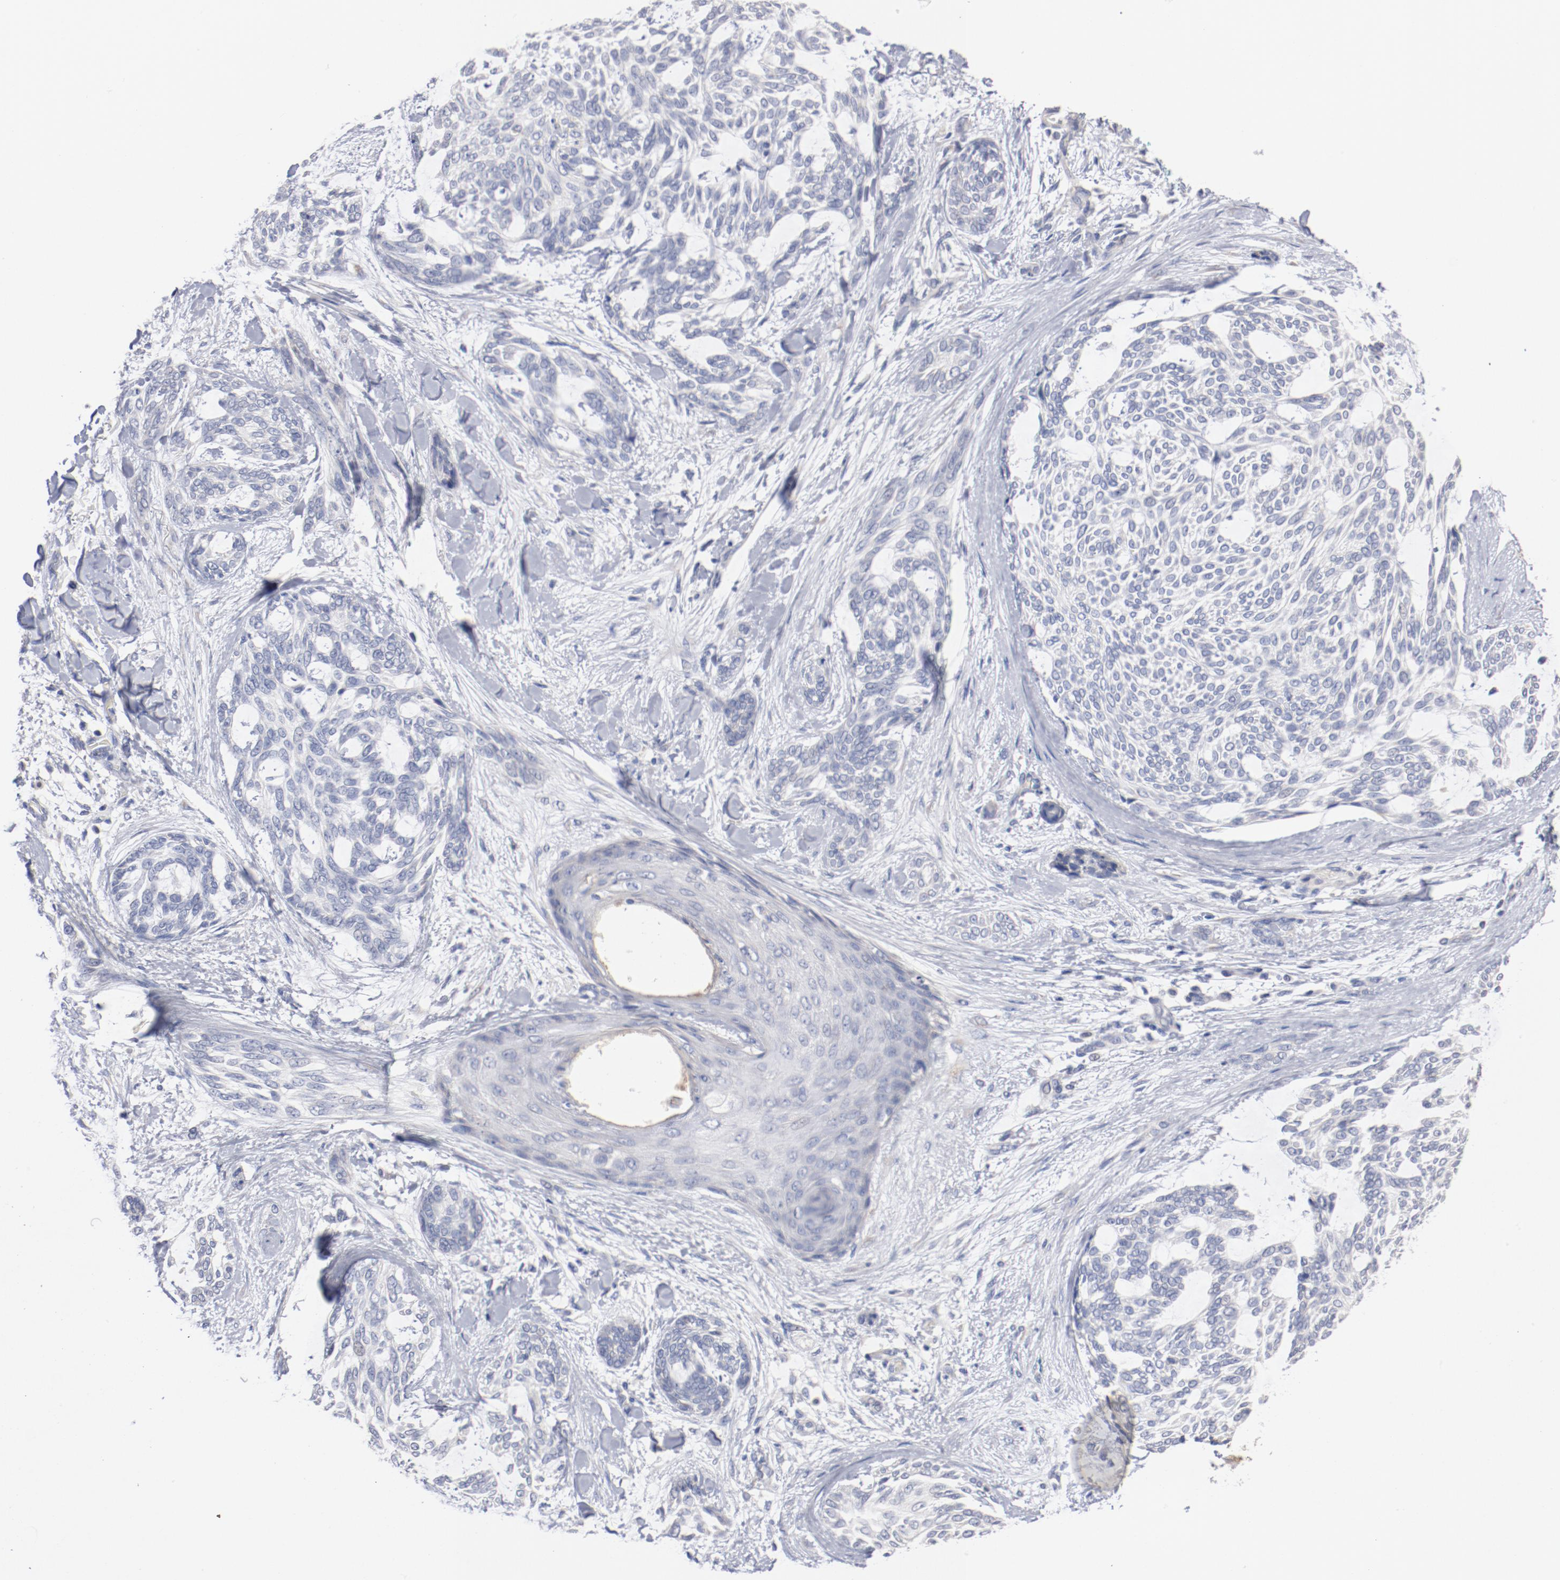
{"staining": {"intensity": "negative", "quantity": "none", "location": "none"}, "tissue": "skin cancer", "cell_type": "Tumor cells", "image_type": "cancer", "snomed": [{"axis": "morphology", "description": "Normal tissue, NOS"}, {"axis": "morphology", "description": "Basal cell carcinoma"}, {"axis": "topography", "description": "Skin"}], "caption": "Immunohistochemistry of human skin basal cell carcinoma displays no staining in tumor cells.", "gene": "AK7", "patient": {"sex": "female", "age": 71}}